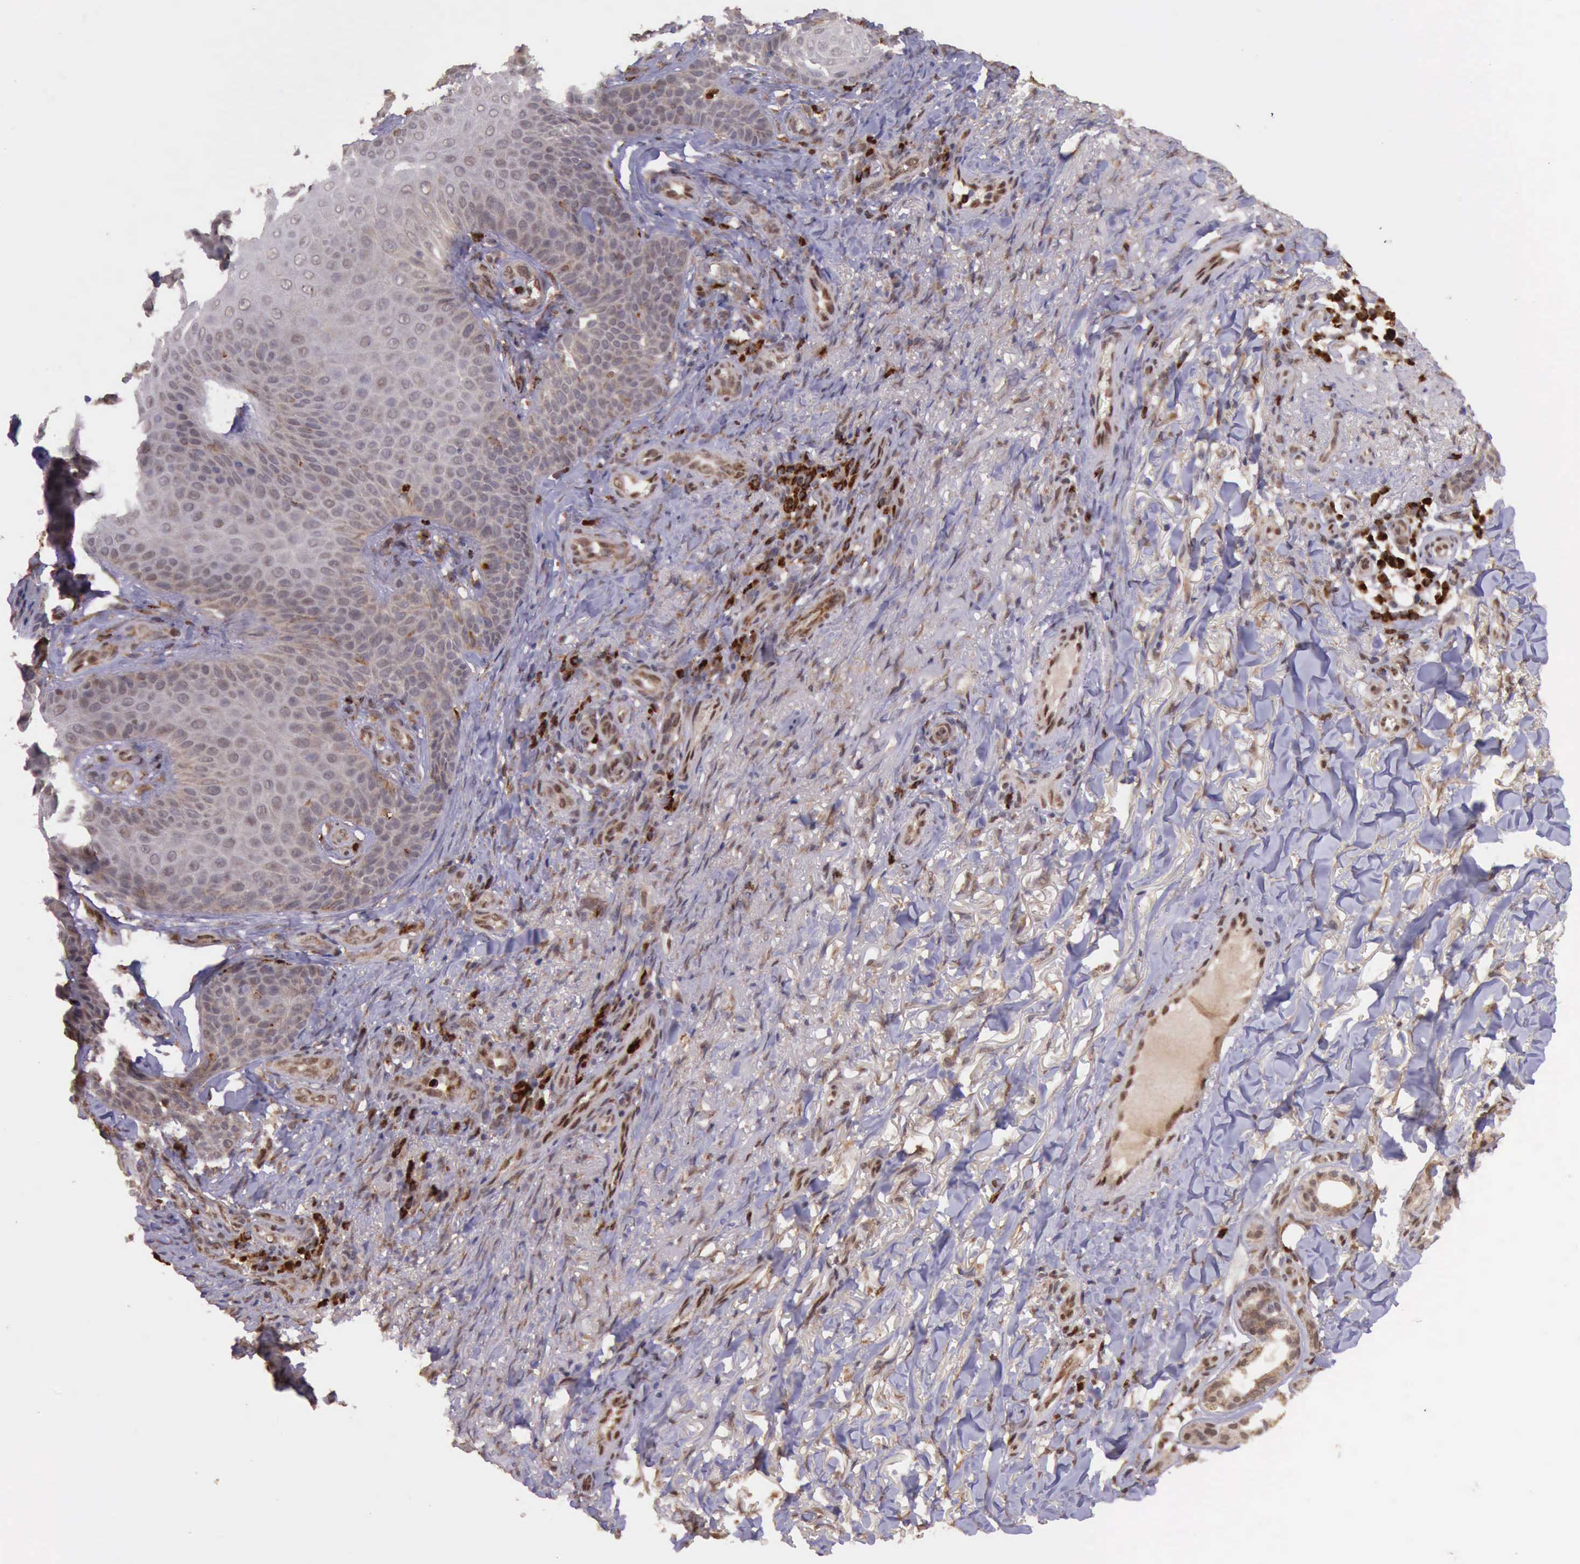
{"staining": {"intensity": "moderate", "quantity": "25%-75%", "location": "cytoplasmic/membranous"}, "tissue": "skin cancer", "cell_type": "Tumor cells", "image_type": "cancer", "snomed": [{"axis": "morphology", "description": "Basal cell carcinoma"}, {"axis": "topography", "description": "Skin"}], "caption": "Moderate cytoplasmic/membranous protein expression is appreciated in approximately 25%-75% of tumor cells in skin basal cell carcinoma. Using DAB (3,3'-diaminobenzidine) (brown) and hematoxylin (blue) stains, captured at high magnification using brightfield microscopy.", "gene": "ARMCX3", "patient": {"sex": "male", "age": 81}}